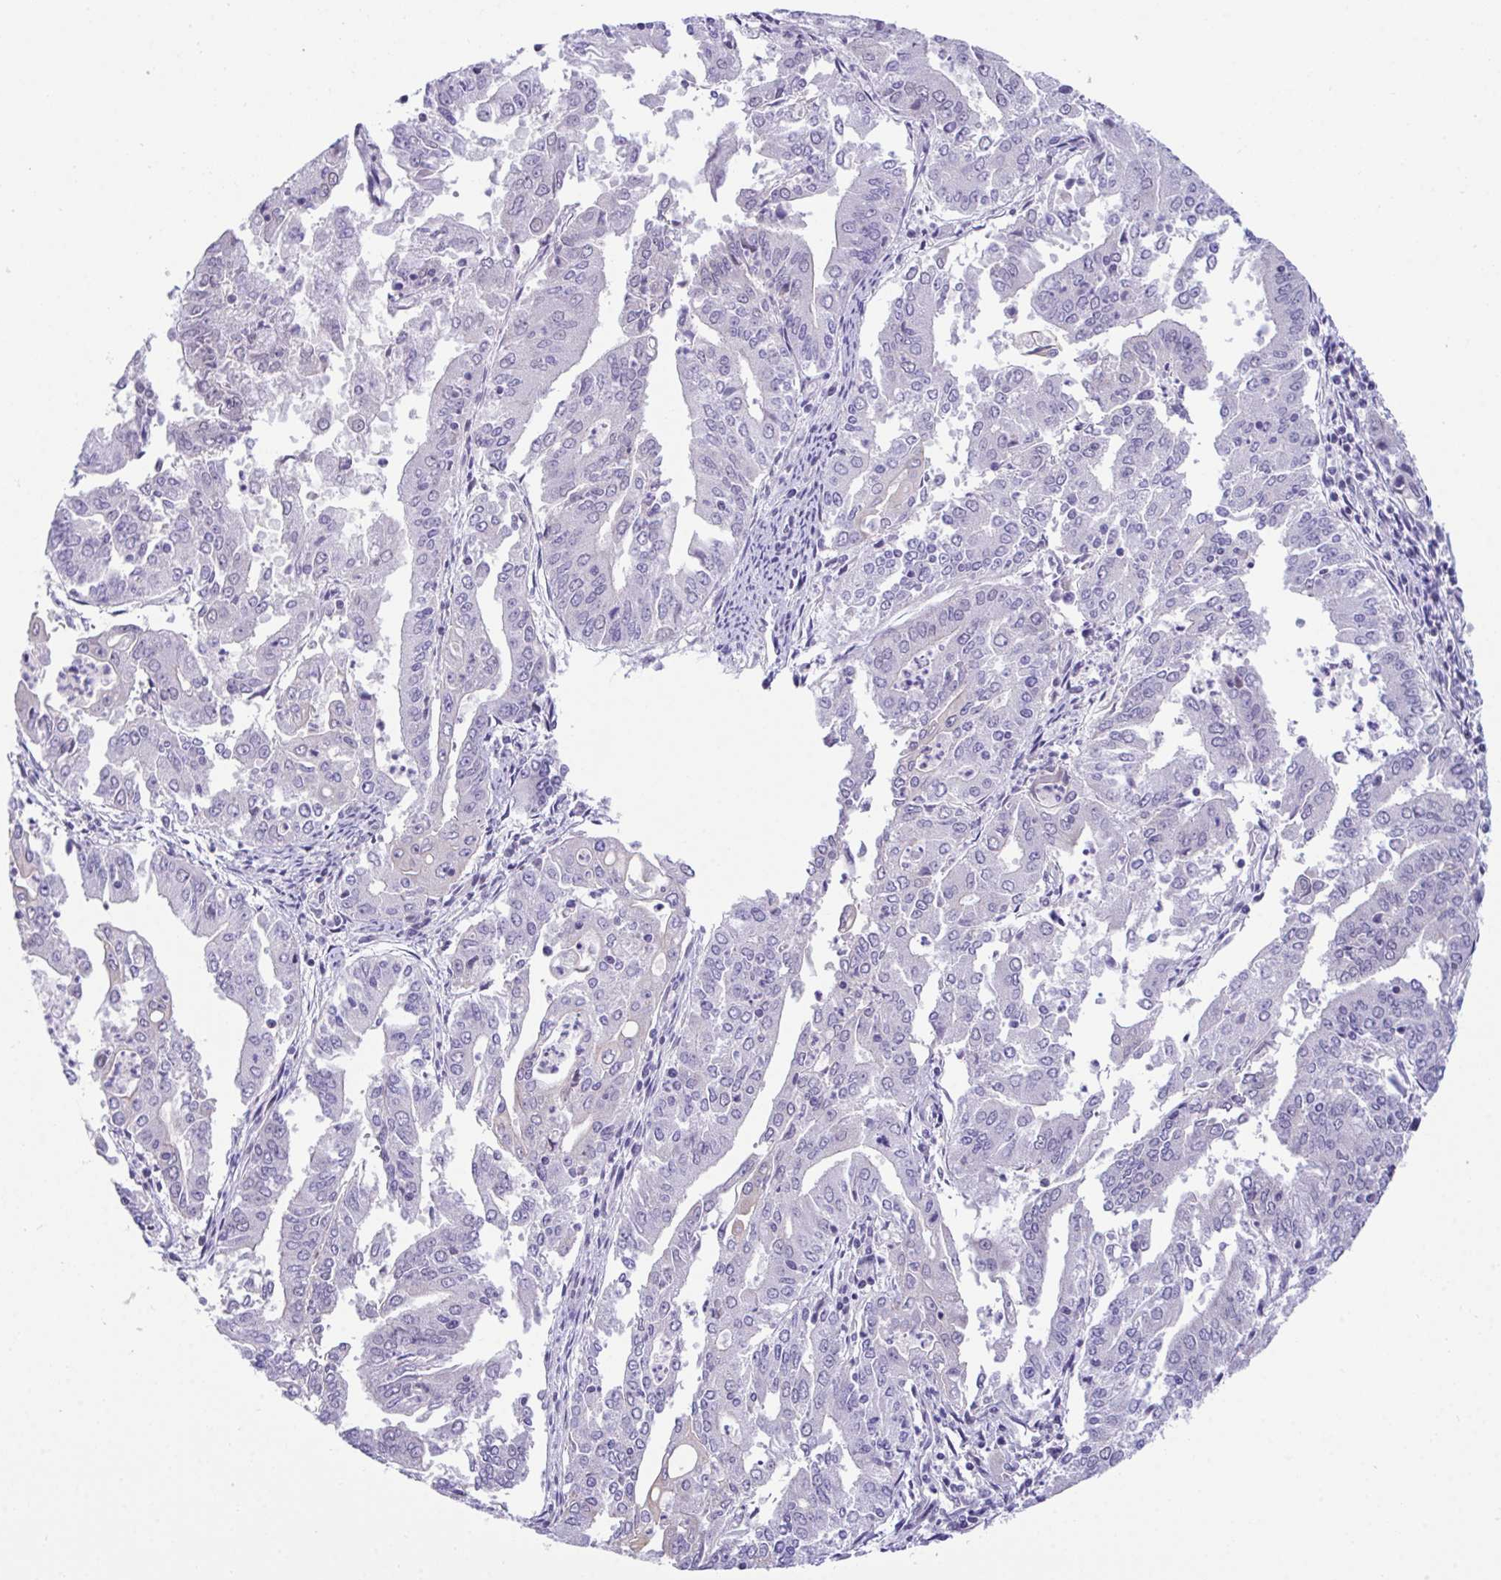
{"staining": {"intensity": "negative", "quantity": "none", "location": "none"}, "tissue": "cervical cancer", "cell_type": "Tumor cells", "image_type": "cancer", "snomed": [{"axis": "morphology", "description": "Adenocarcinoma, NOS"}, {"axis": "topography", "description": "Cervix"}], "caption": "Tumor cells are negative for brown protein staining in cervical cancer. The staining is performed using DAB (3,3'-diaminobenzidine) brown chromogen with nuclei counter-stained in using hematoxylin.", "gene": "ATP6V0D2", "patient": {"sex": "female", "age": 56}}